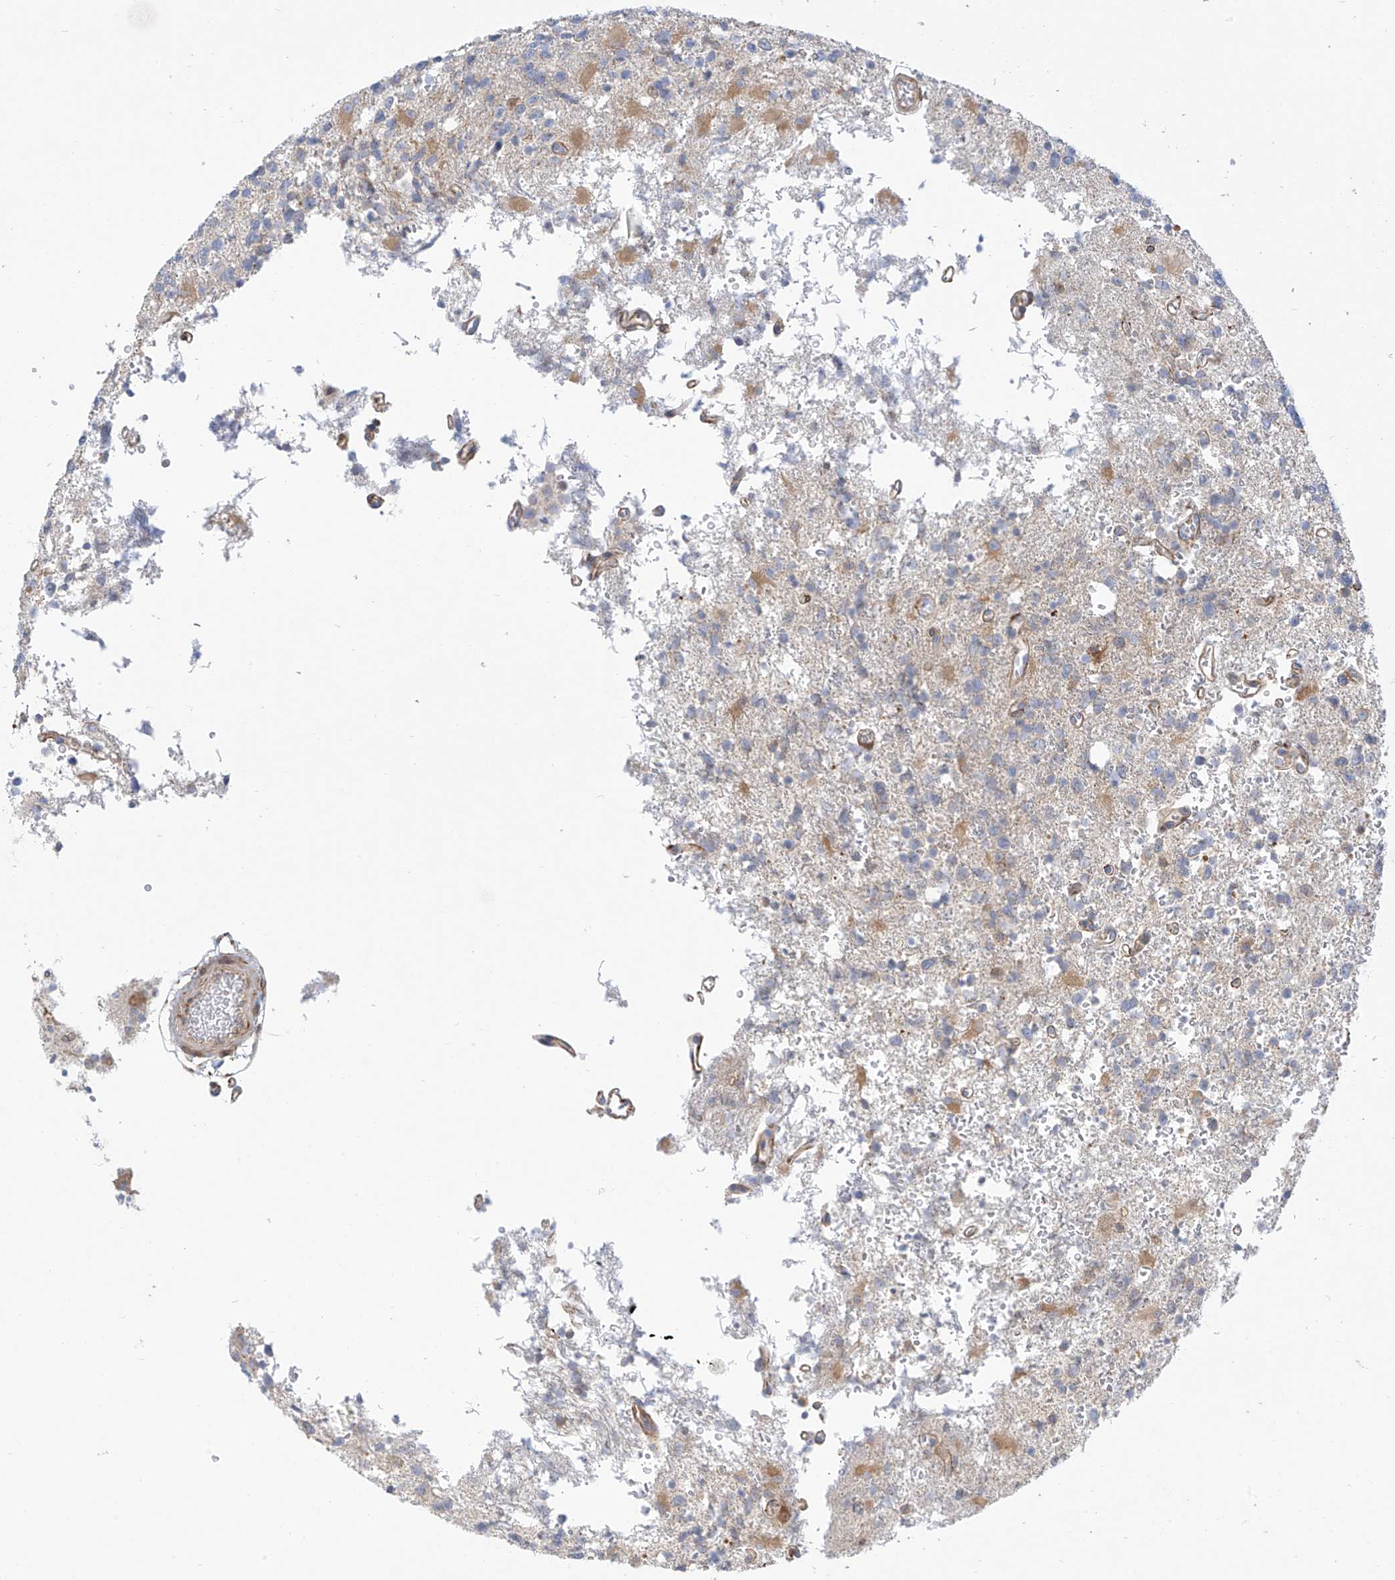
{"staining": {"intensity": "negative", "quantity": "none", "location": "none"}, "tissue": "glioma", "cell_type": "Tumor cells", "image_type": "cancer", "snomed": [{"axis": "morphology", "description": "Glioma, malignant, High grade"}, {"axis": "topography", "description": "Brain"}], "caption": "This is an IHC image of human malignant glioma (high-grade). There is no positivity in tumor cells.", "gene": "PCYOX1", "patient": {"sex": "female", "age": 62}}